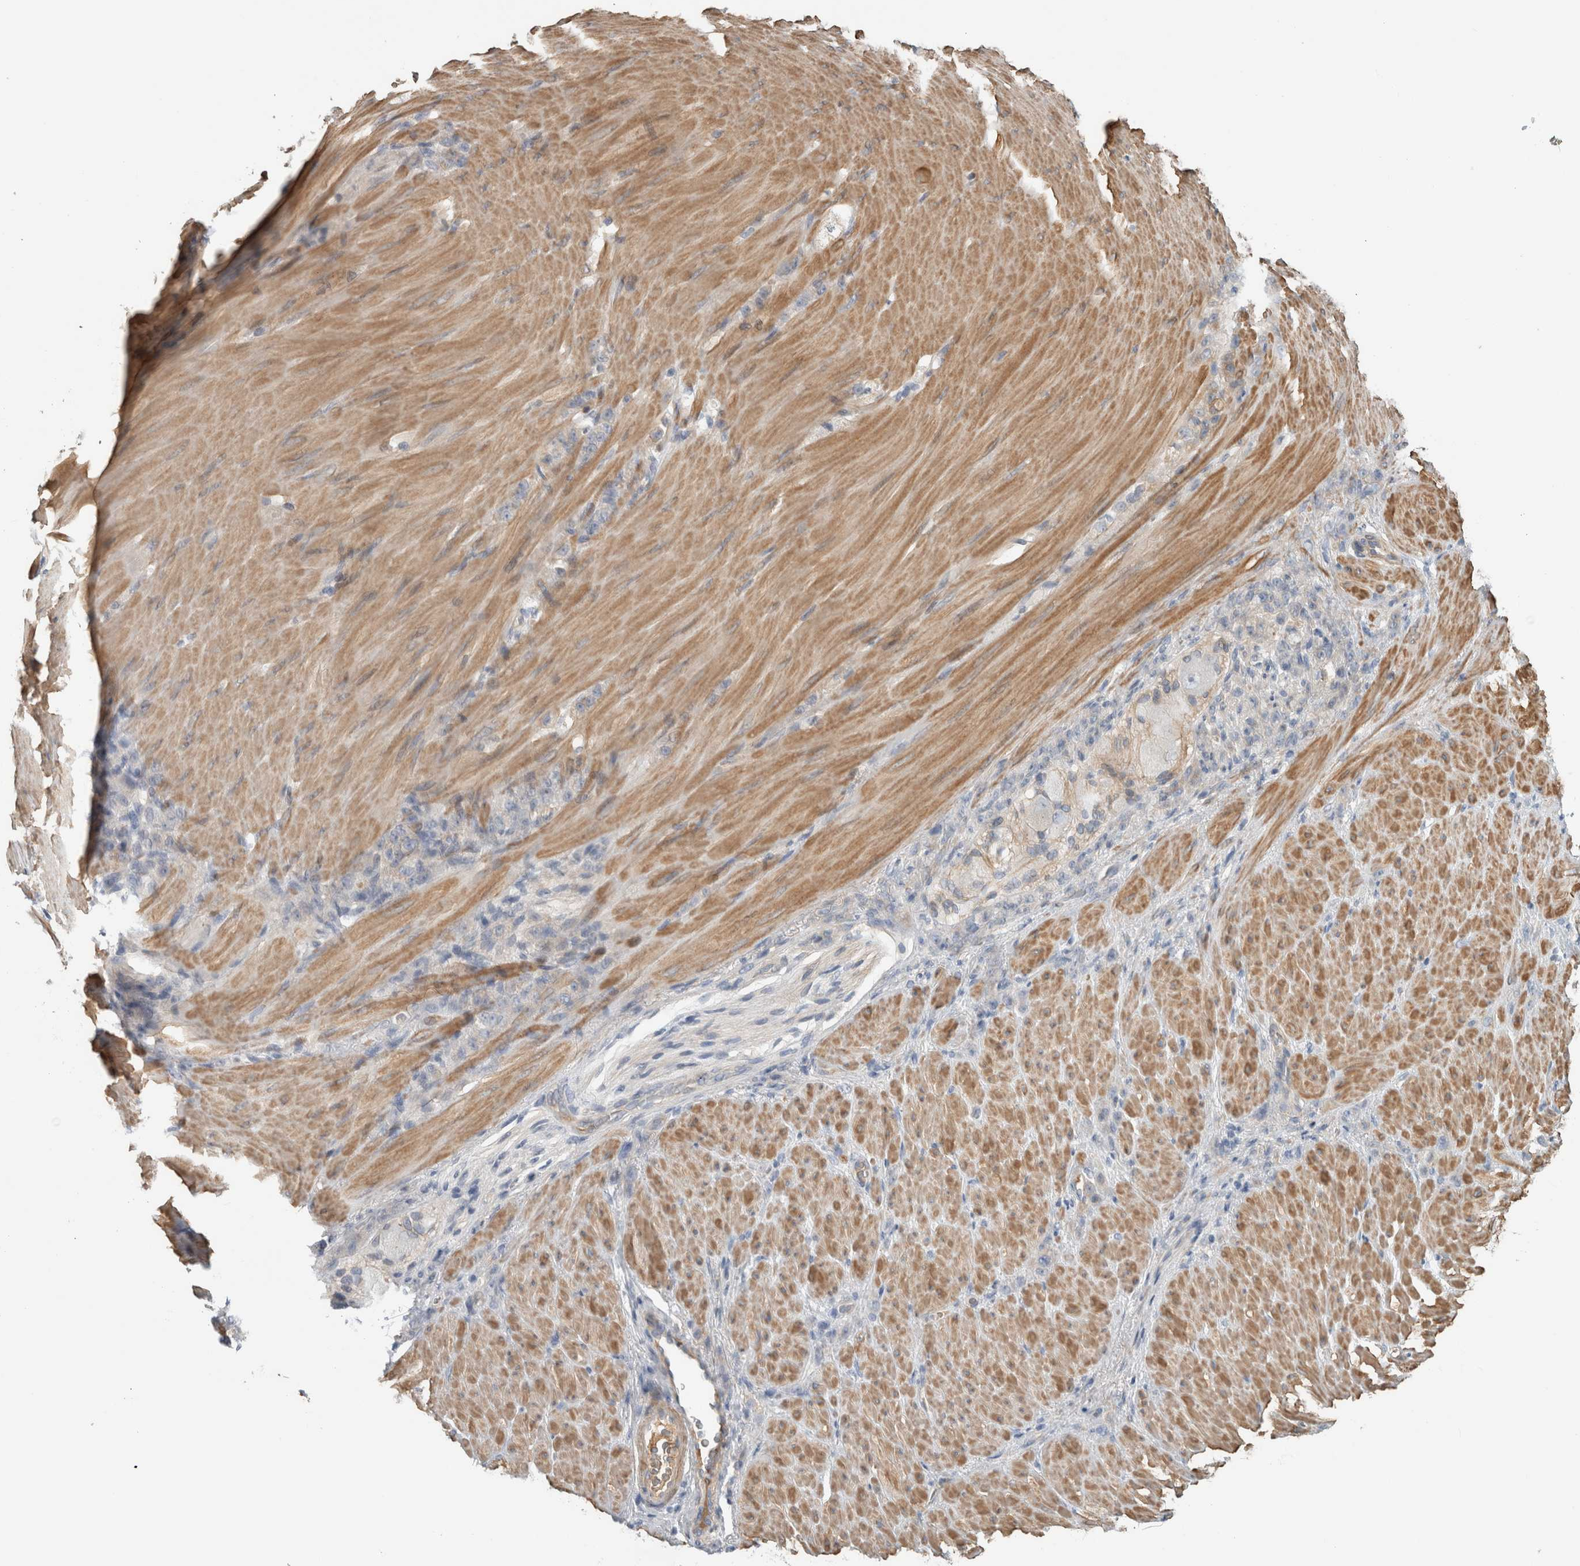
{"staining": {"intensity": "negative", "quantity": "none", "location": "none"}, "tissue": "stomach cancer", "cell_type": "Tumor cells", "image_type": "cancer", "snomed": [{"axis": "morphology", "description": "Normal tissue, NOS"}, {"axis": "morphology", "description": "Adenocarcinoma, NOS"}, {"axis": "topography", "description": "Stomach"}], "caption": "High magnification brightfield microscopy of stomach adenocarcinoma stained with DAB (3,3'-diaminobenzidine) (brown) and counterstained with hematoxylin (blue): tumor cells show no significant positivity.", "gene": "CFI", "patient": {"sex": "male", "age": 82}}